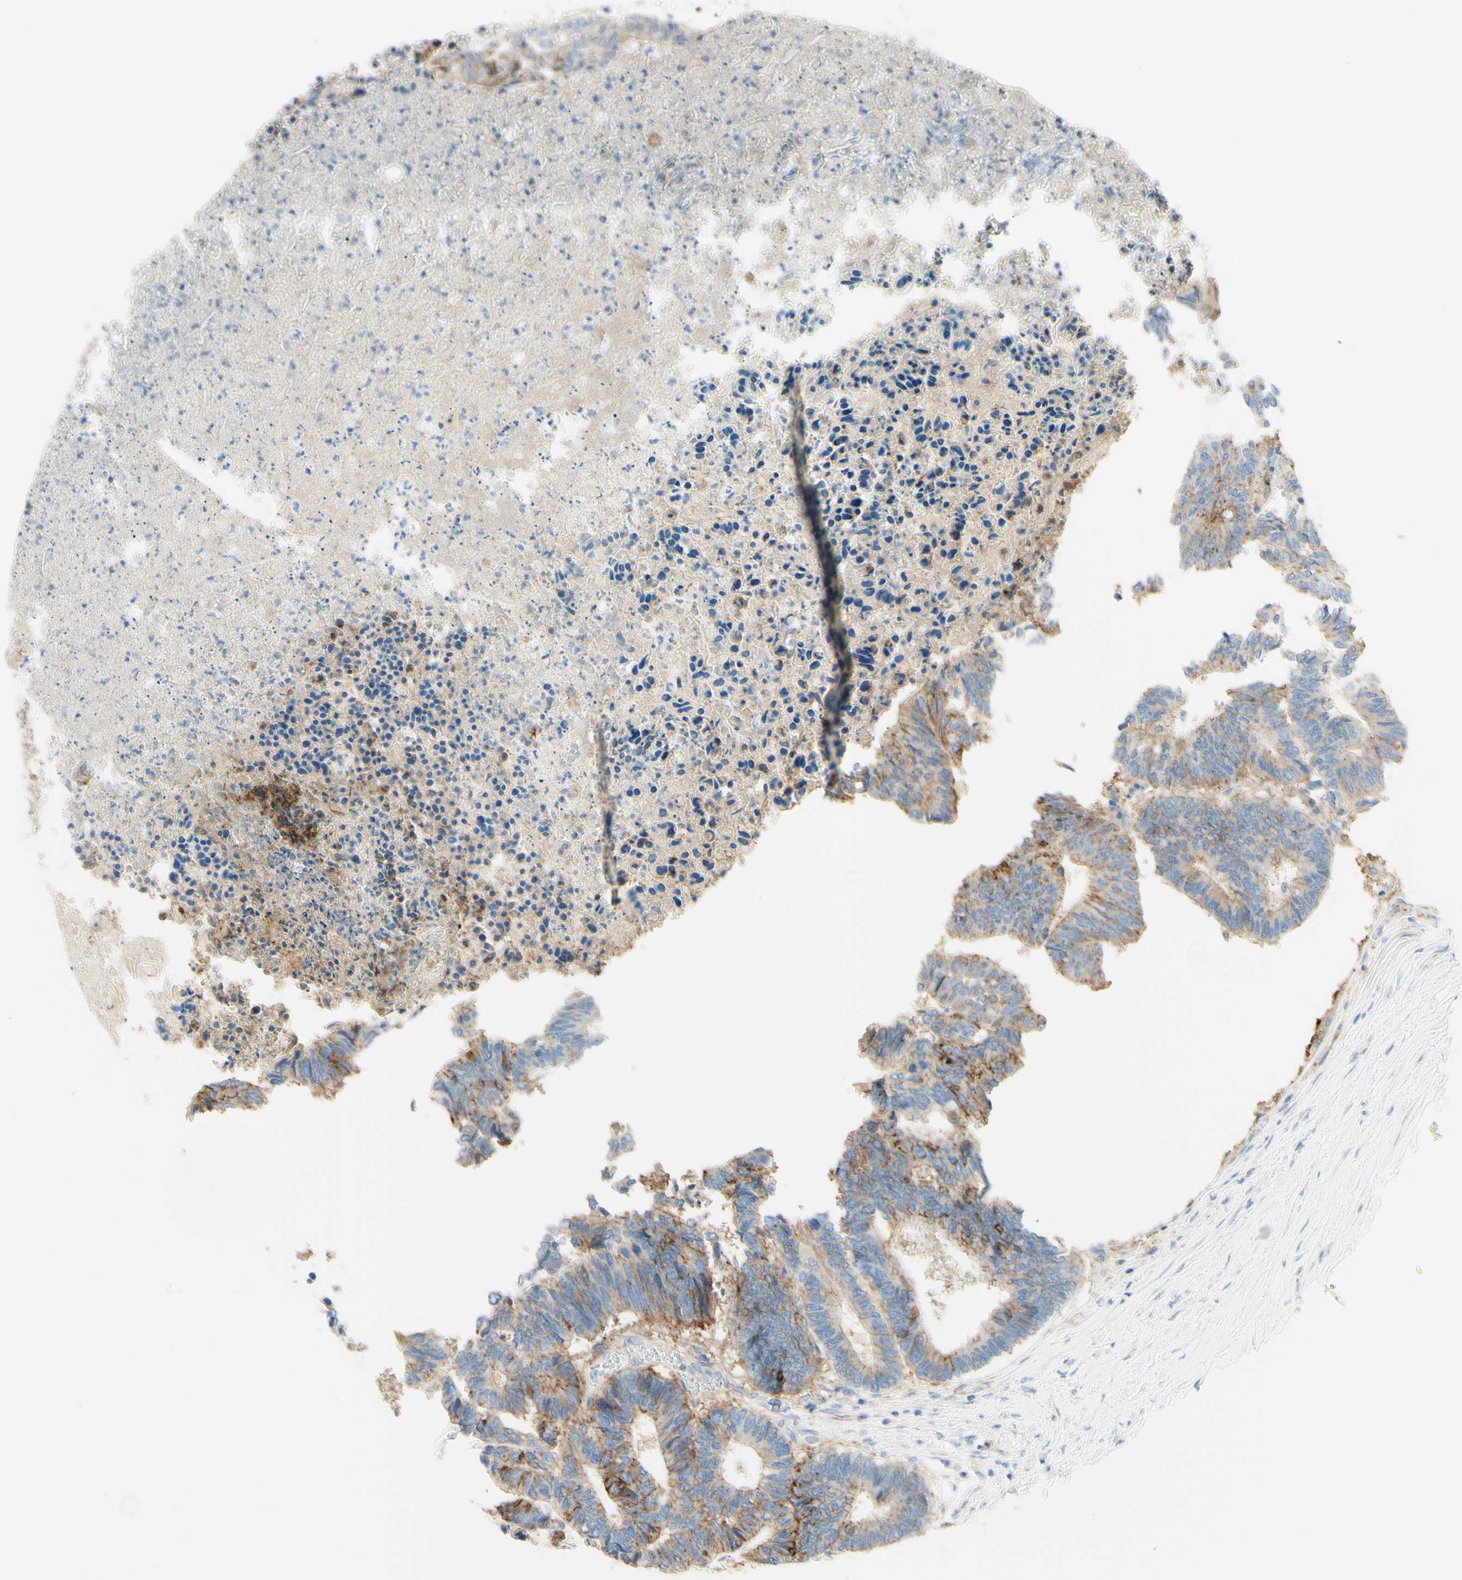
{"staining": {"intensity": "strong", "quantity": "25%-75%", "location": "cytoplasmic/membranous"}, "tissue": "colorectal cancer", "cell_type": "Tumor cells", "image_type": "cancer", "snomed": [{"axis": "morphology", "description": "Adenocarcinoma, NOS"}, {"axis": "topography", "description": "Rectum"}], "caption": "The photomicrograph reveals staining of colorectal cancer (adenocarcinoma), revealing strong cytoplasmic/membranous protein expression (brown color) within tumor cells.", "gene": "ALCAM", "patient": {"sex": "male", "age": 63}}